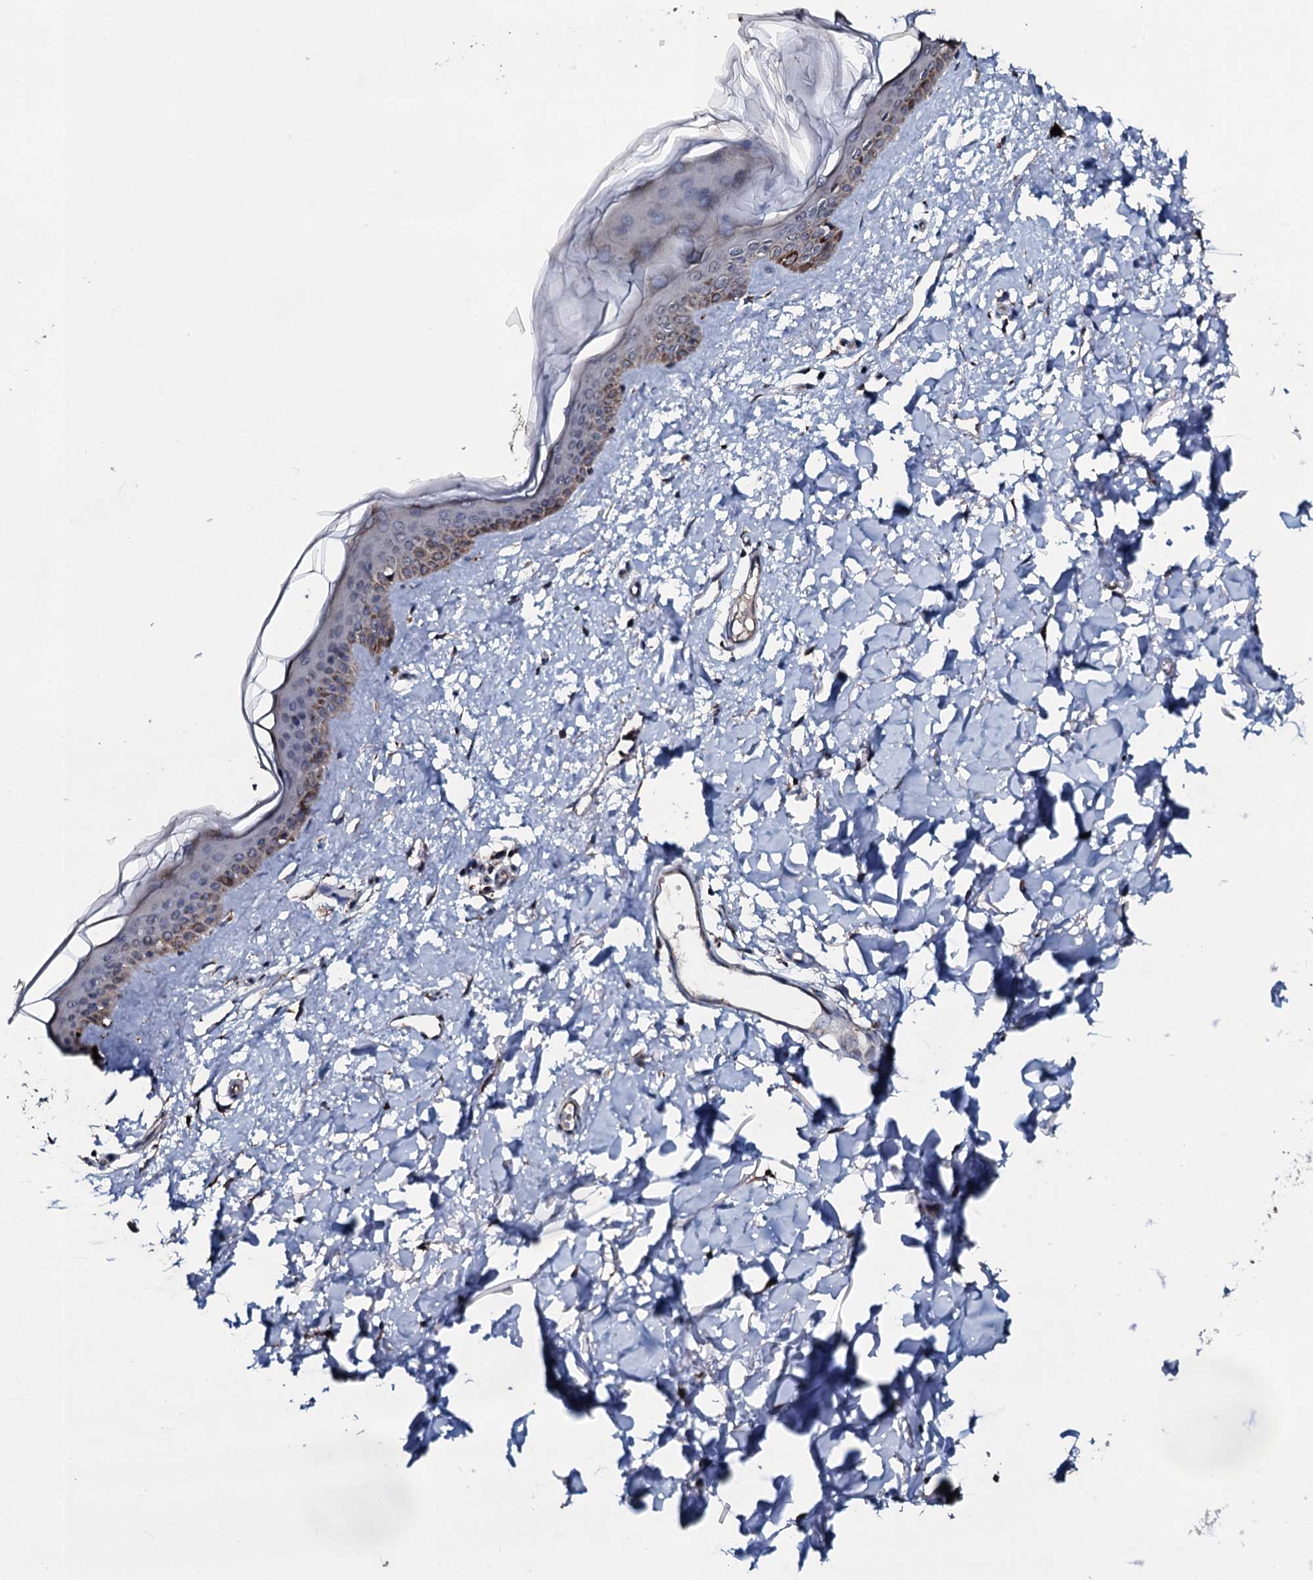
{"staining": {"intensity": "moderate", "quantity": ">75%", "location": "cytoplasmic/membranous"}, "tissue": "skin", "cell_type": "Fibroblasts", "image_type": "normal", "snomed": [{"axis": "morphology", "description": "Normal tissue, NOS"}, {"axis": "topography", "description": "Skin"}], "caption": "This is a micrograph of immunohistochemistry staining of benign skin, which shows moderate staining in the cytoplasmic/membranous of fibroblasts.", "gene": "DYNC2I2", "patient": {"sex": "female", "age": 58}}